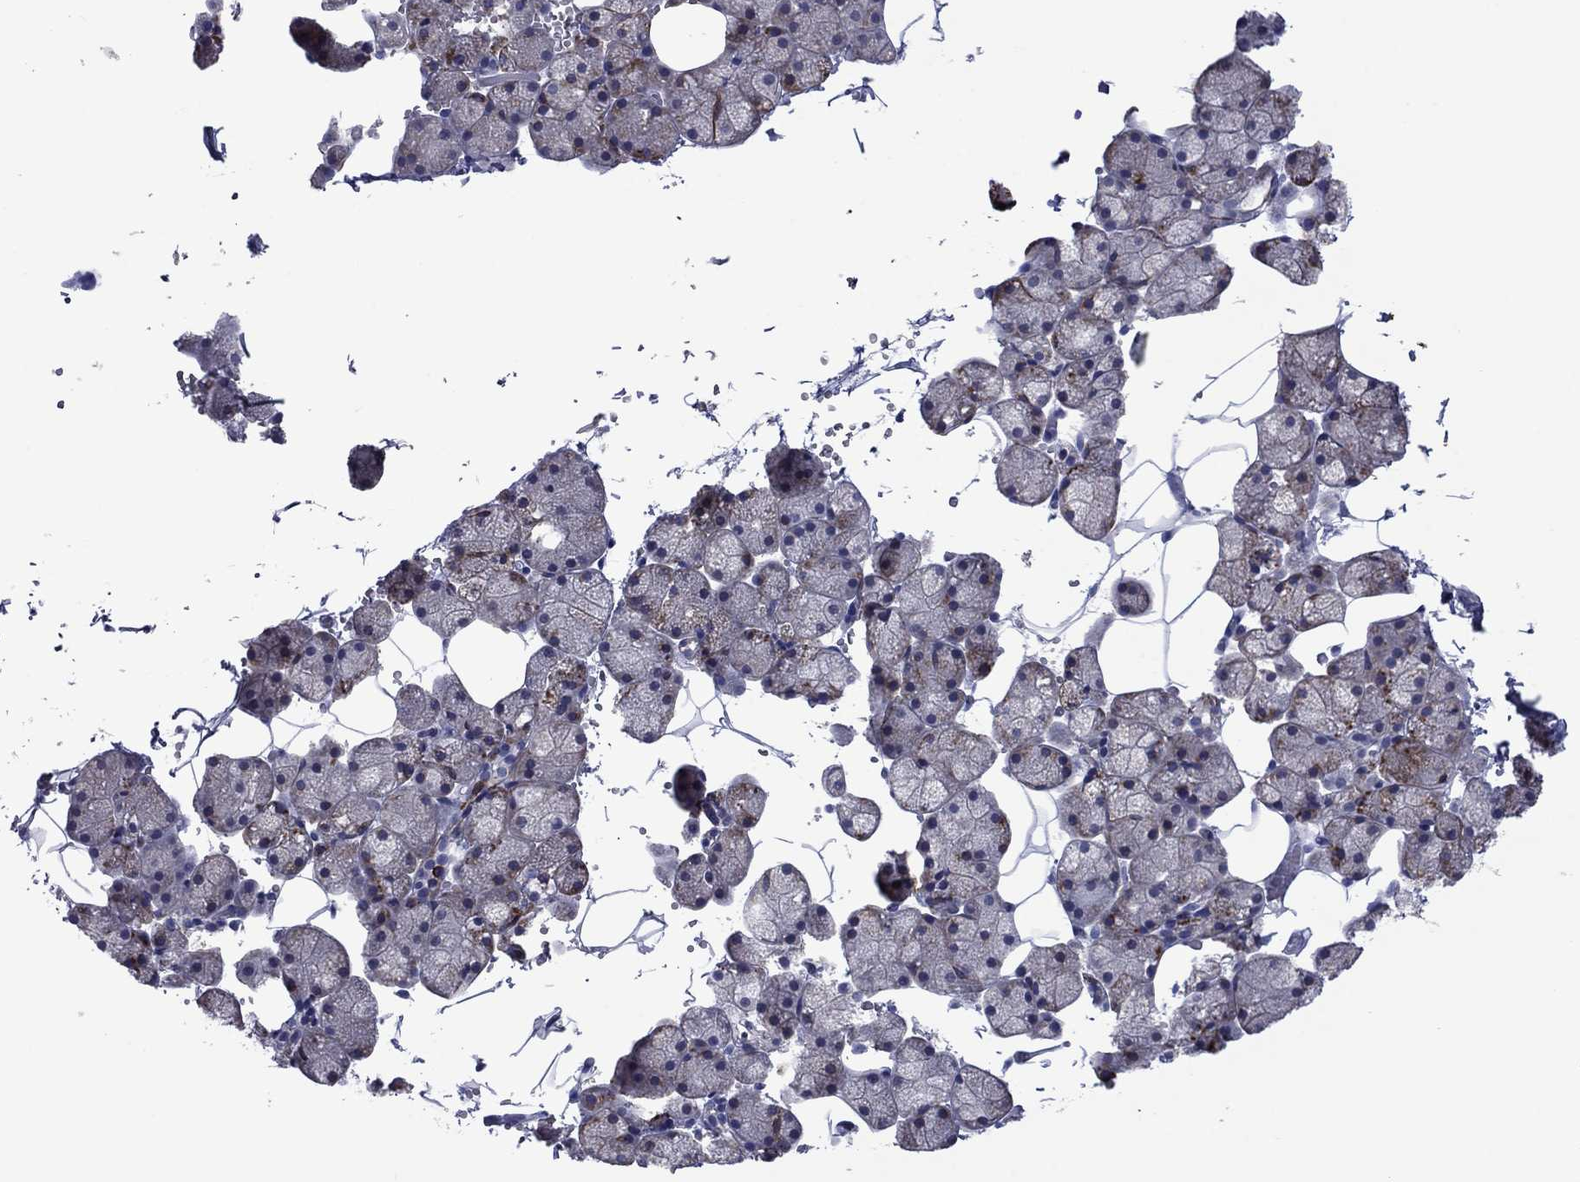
{"staining": {"intensity": "strong", "quantity": "25%-75%", "location": "cytoplasmic/membranous,nuclear"}, "tissue": "salivary gland", "cell_type": "Glandular cells", "image_type": "normal", "snomed": [{"axis": "morphology", "description": "Normal tissue, NOS"}, {"axis": "topography", "description": "Salivary gland"}], "caption": "An immunohistochemistry histopathology image of unremarkable tissue is shown. Protein staining in brown labels strong cytoplasmic/membranous,nuclear positivity in salivary gland within glandular cells.", "gene": "TMPRSS11A", "patient": {"sex": "male", "age": 38}}